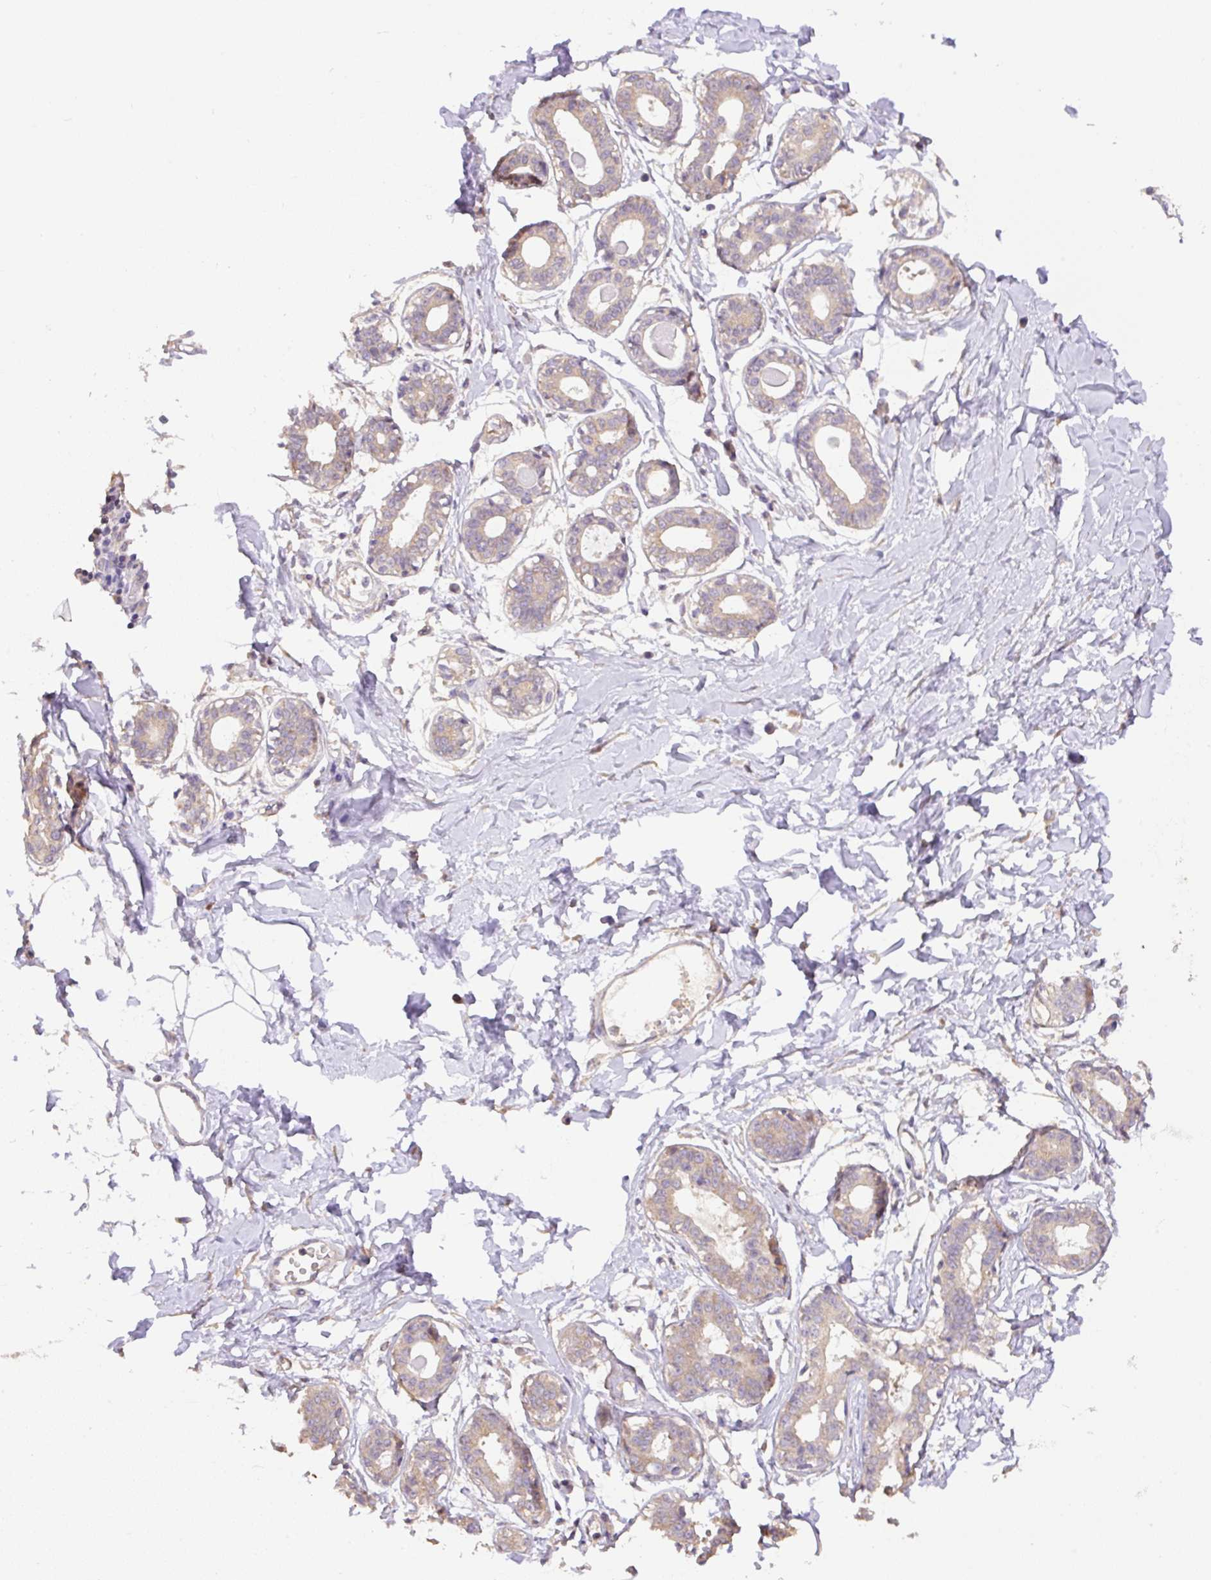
{"staining": {"intensity": "weak", "quantity": "25%-75%", "location": "cytoplasmic/membranous"}, "tissue": "breast", "cell_type": "Adipocytes", "image_type": "normal", "snomed": [{"axis": "morphology", "description": "Normal tissue, NOS"}, {"axis": "topography", "description": "Breast"}], "caption": "This histopathology image reveals IHC staining of benign breast, with low weak cytoplasmic/membranous expression in approximately 25%-75% of adipocytes.", "gene": "COX8A", "patient": {"sex": "female", "age": 45}}